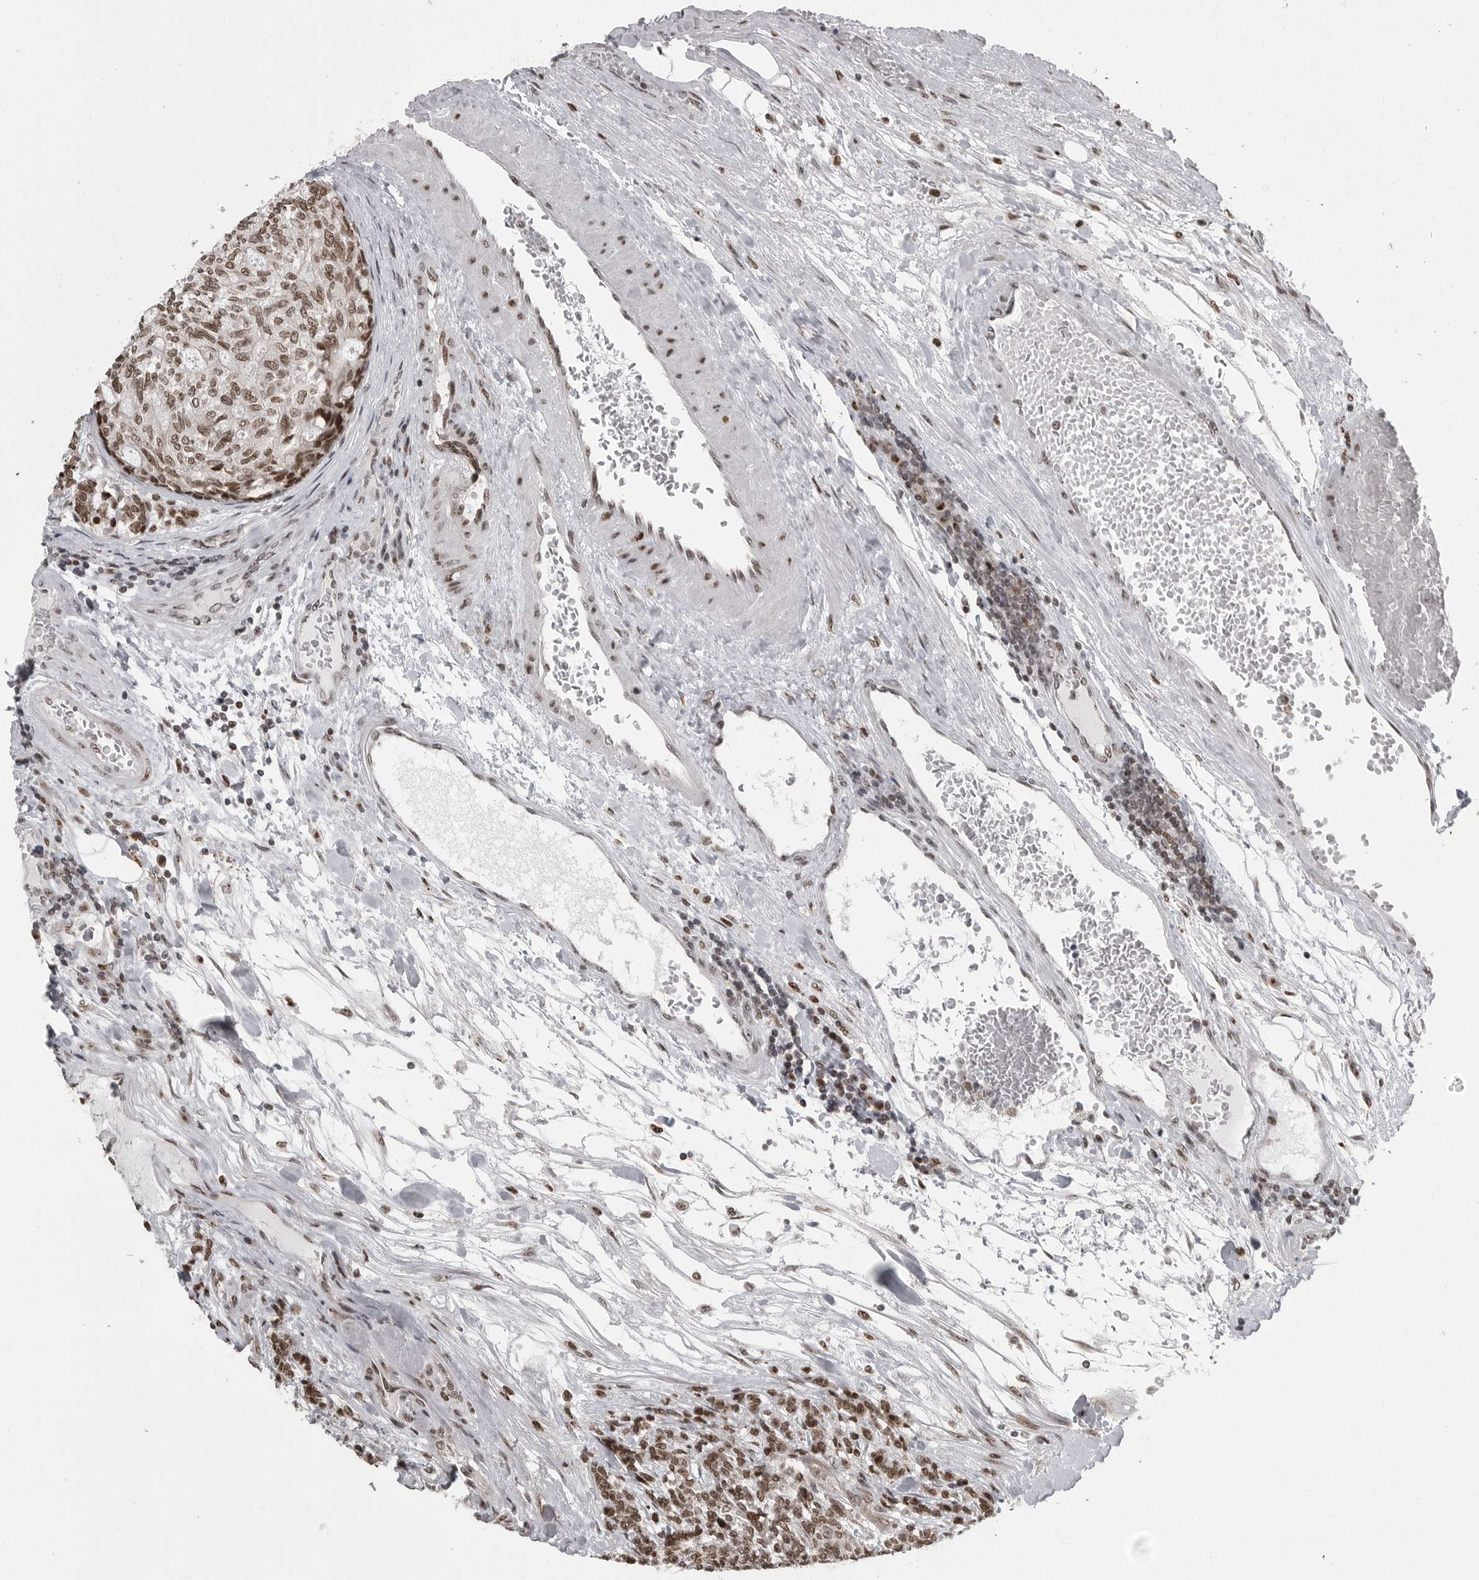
{"staining": {"intensity": "moderate", "quantity": ">75%", "location": "nuclear"}, "tissue": "carcinoid", "cell_type": "Tumor cells", "image_type": "cancer", "snomed": [{"axis": "morphology", "description": "Carcinoid, malignant, NOS"}, {"axis": "topography", "description": "Pancreas"}], "caption": "Protein expression analysis of human carcinoid reveals moderate nuclear positivity in about >75% of tumor cells. (brown staining indicates protein expression, while blue staining denotes nuclei).", "gene": "YAF2", "patient": {"sex": "female", "age": 54}}